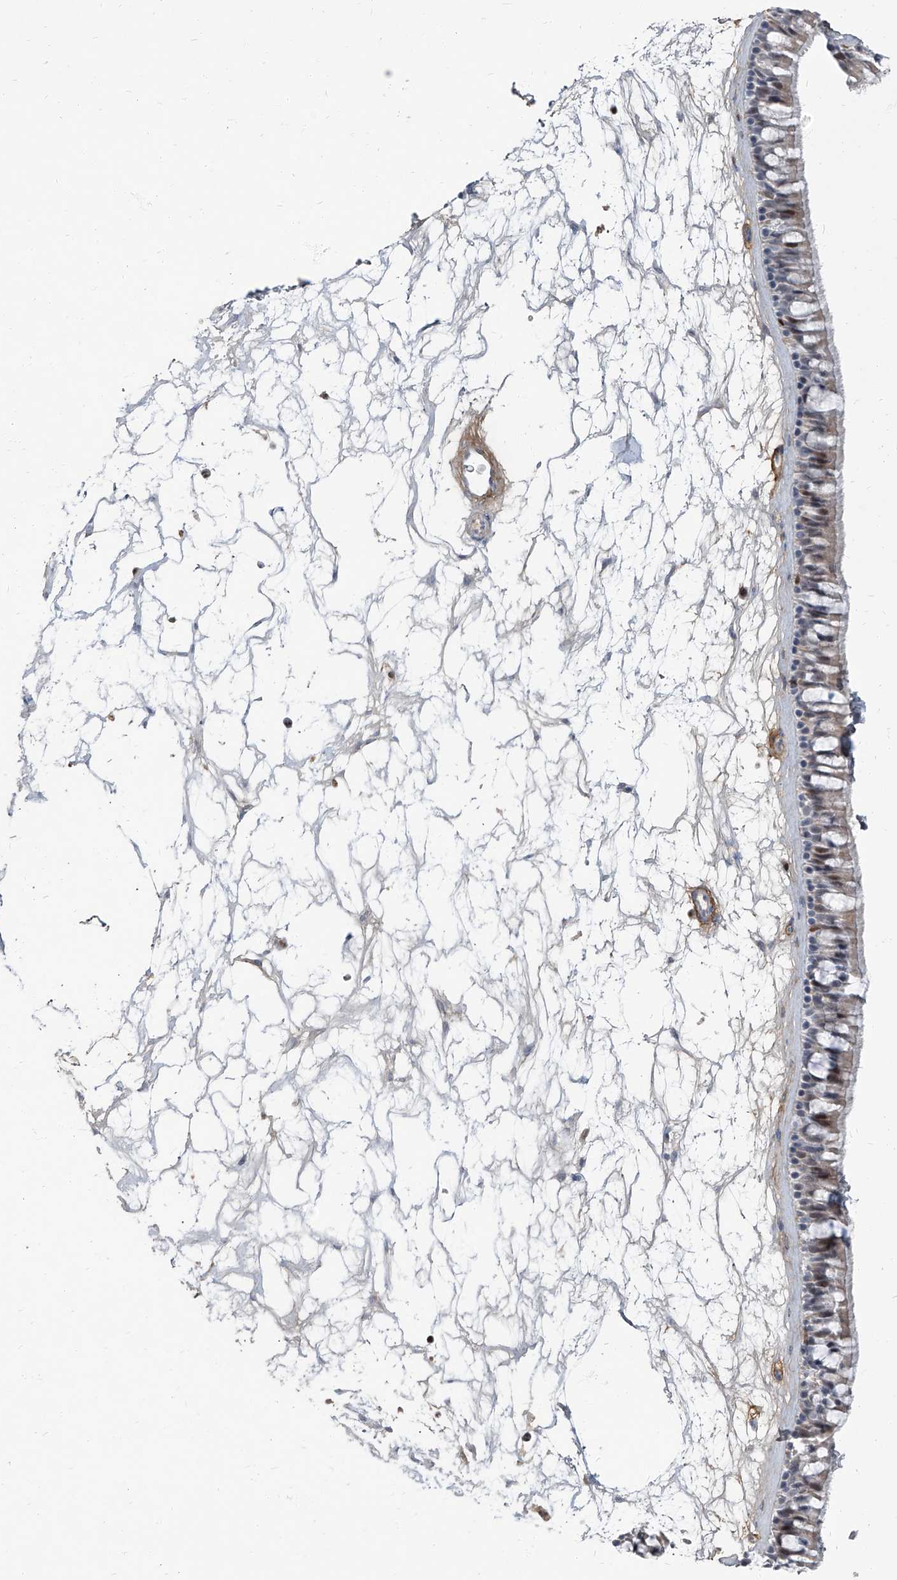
{"staining": {"intensity": "weak", "quantity": "<25%", "location": "nuclear"}, "tissue": "nasopharynx", "cell_type": "Respiratory epithelial cells", "image_type": "normal", "snomed": [{"axis": "morphology", "description": "Normal tissue, NOS"}, {"axis": "topography", "description": "Nasopharynx"}], "caption": "A photomicrograph of nasopharynx stained for a protein shows no brown staining in respiratory epithelial cells.", "gene": "HOXA3", "patient": {"sex": "male", "age": 64}}